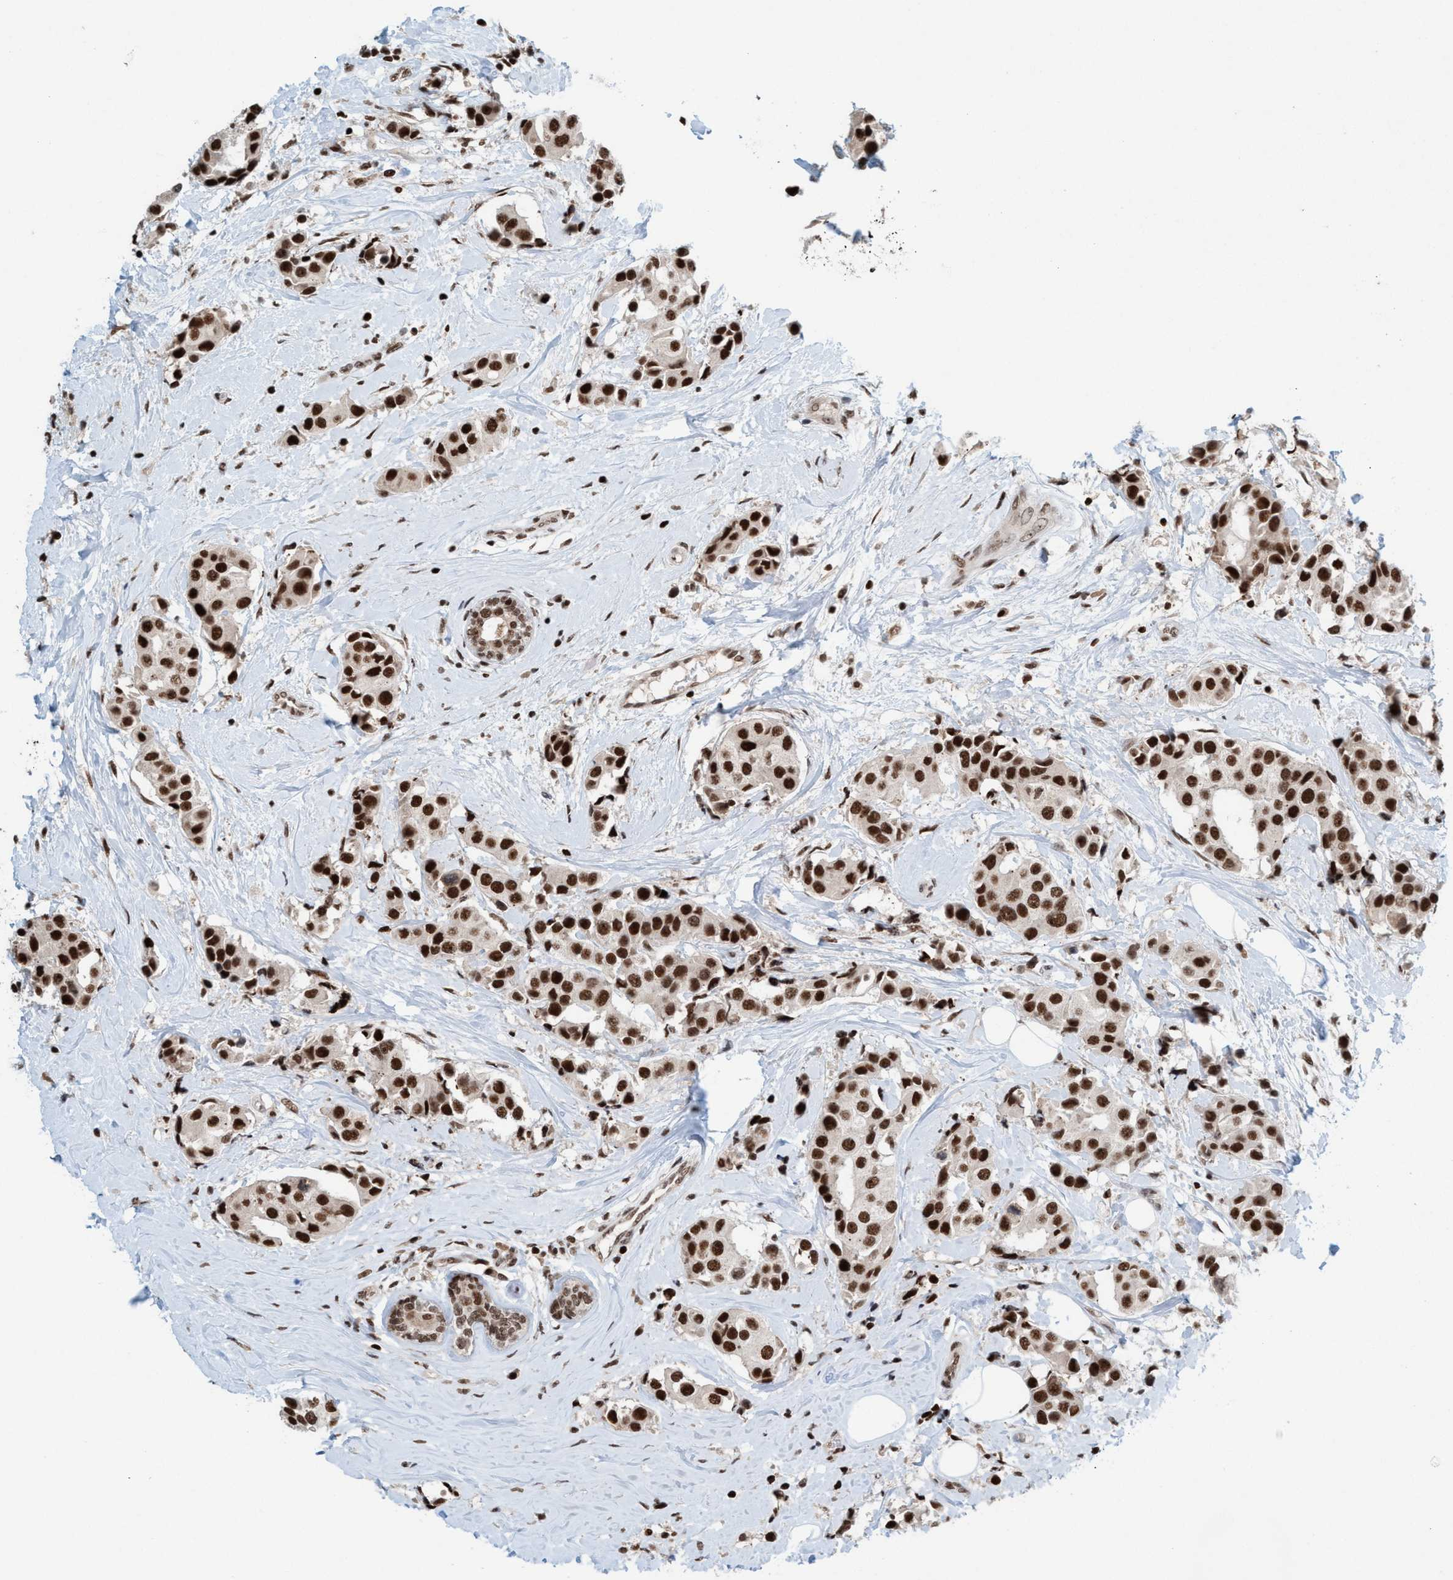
{"staining": {"intensity": "strong", "quantity": ">75%", "location": "nuclear"}, "tissue": "breast cancer", "cell_type": "Tumor cells", "image_type": "cancer", "snomed": [{"axis": "morphology", "description": "Normal tissue, NOS"}, {"axis": "morphology", "description": "Duct carcinoma"}, {"axis": "topography", "description": "Breast"}], "caption": "Protein staining by immunohistochemistry (IHC) displays strong nuclear positivity in approximately >75% of tumor cells in breast intraductal carcinoma. (brown staining indicates protein expression, while blue staining denotes nuclei).", "gene": "SMCR8", "patient": {"sex": "female", "age": 39}}